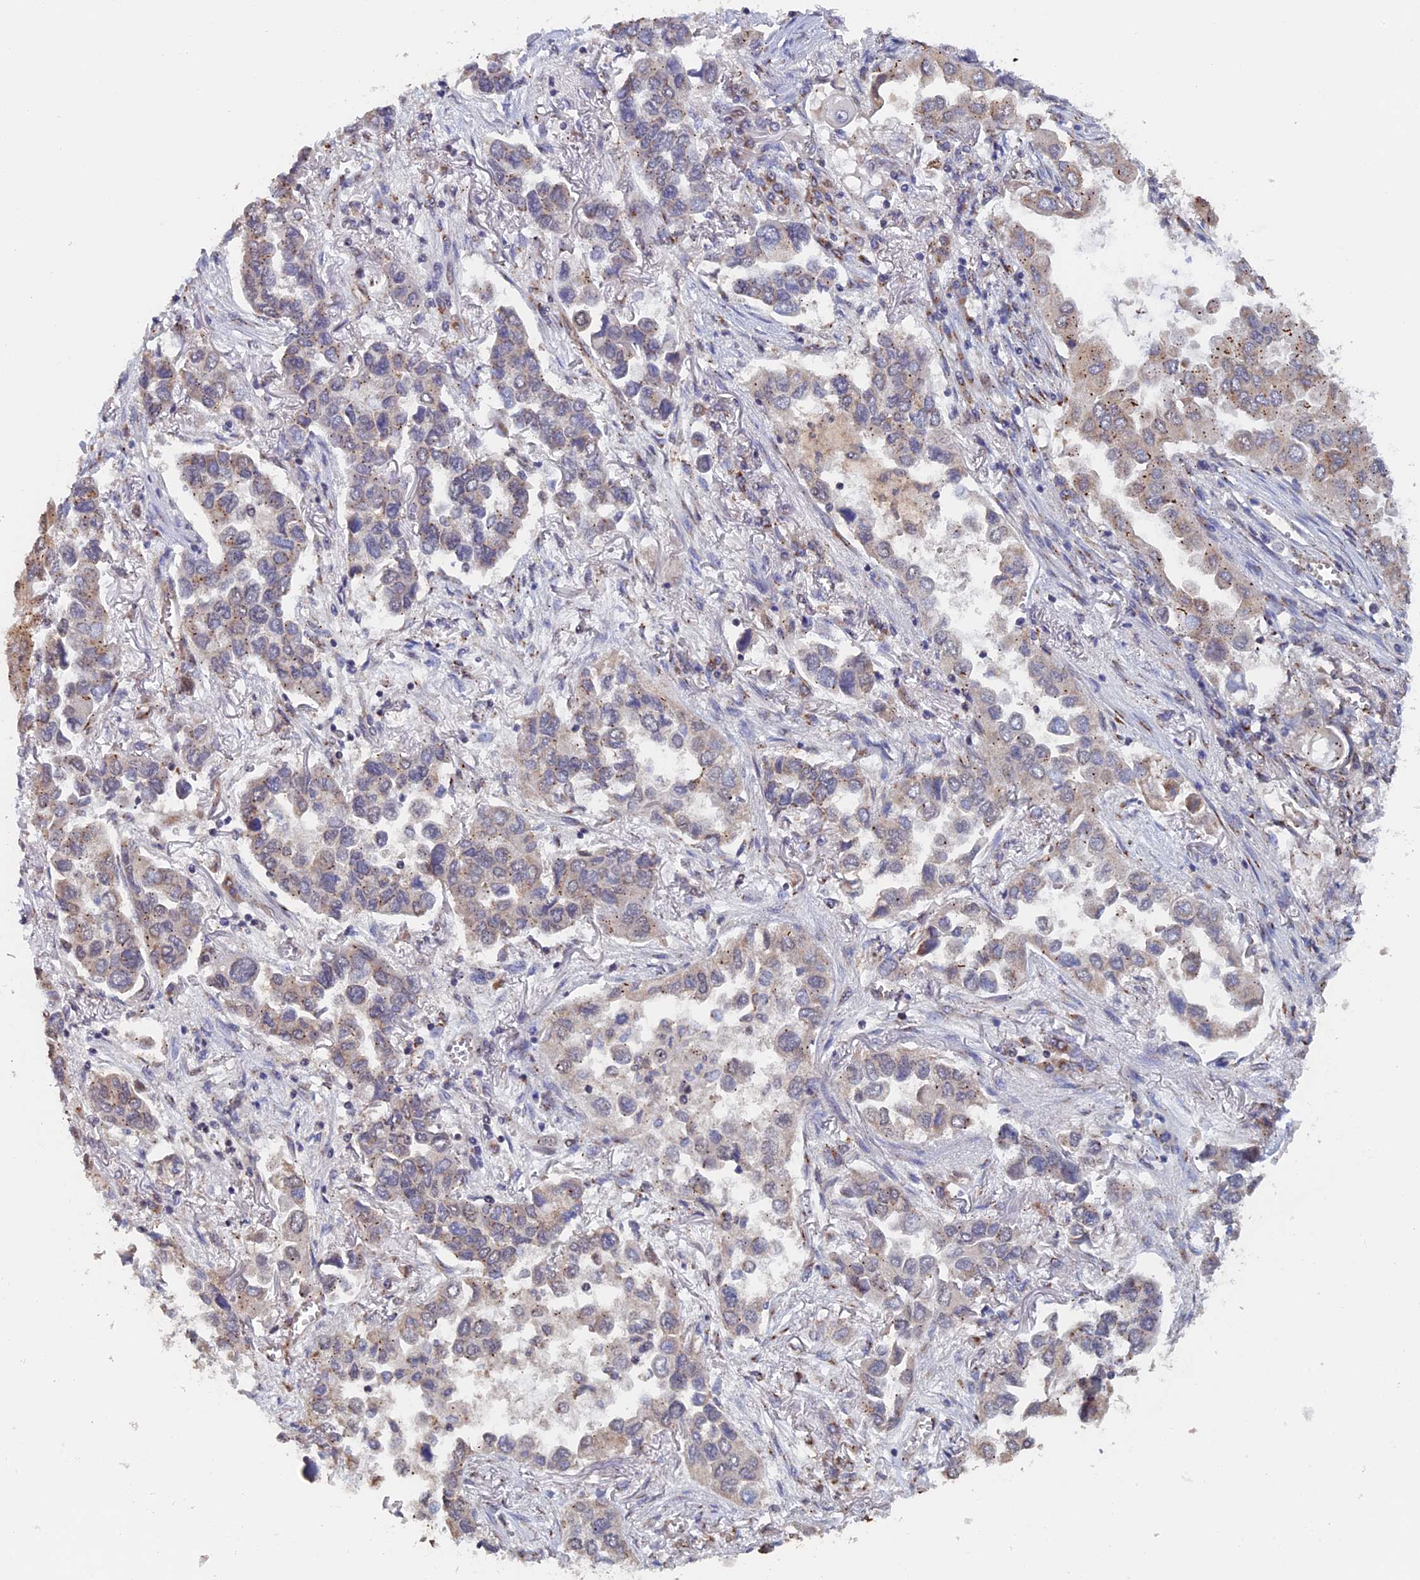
{"staining": {"intensity": "weak", "quantity": "25%-75%", "location": "cytoplasmic/membranous"}, "tissue": "lung cancer", "cell_type": "Tumor cells", "image_type": "cancer", "snomed": [{"axis": "morphology", "description": "Adenocarcinoma, NOS"}, {"axis": "topography", "description": "Lung"}], "caption": "Lung adenocarcinoma stained with a protein marker demonstrates weak staining in tumor cells.", "gene": "PIGQ", "patient": {"sex": "female", "age": 76}}